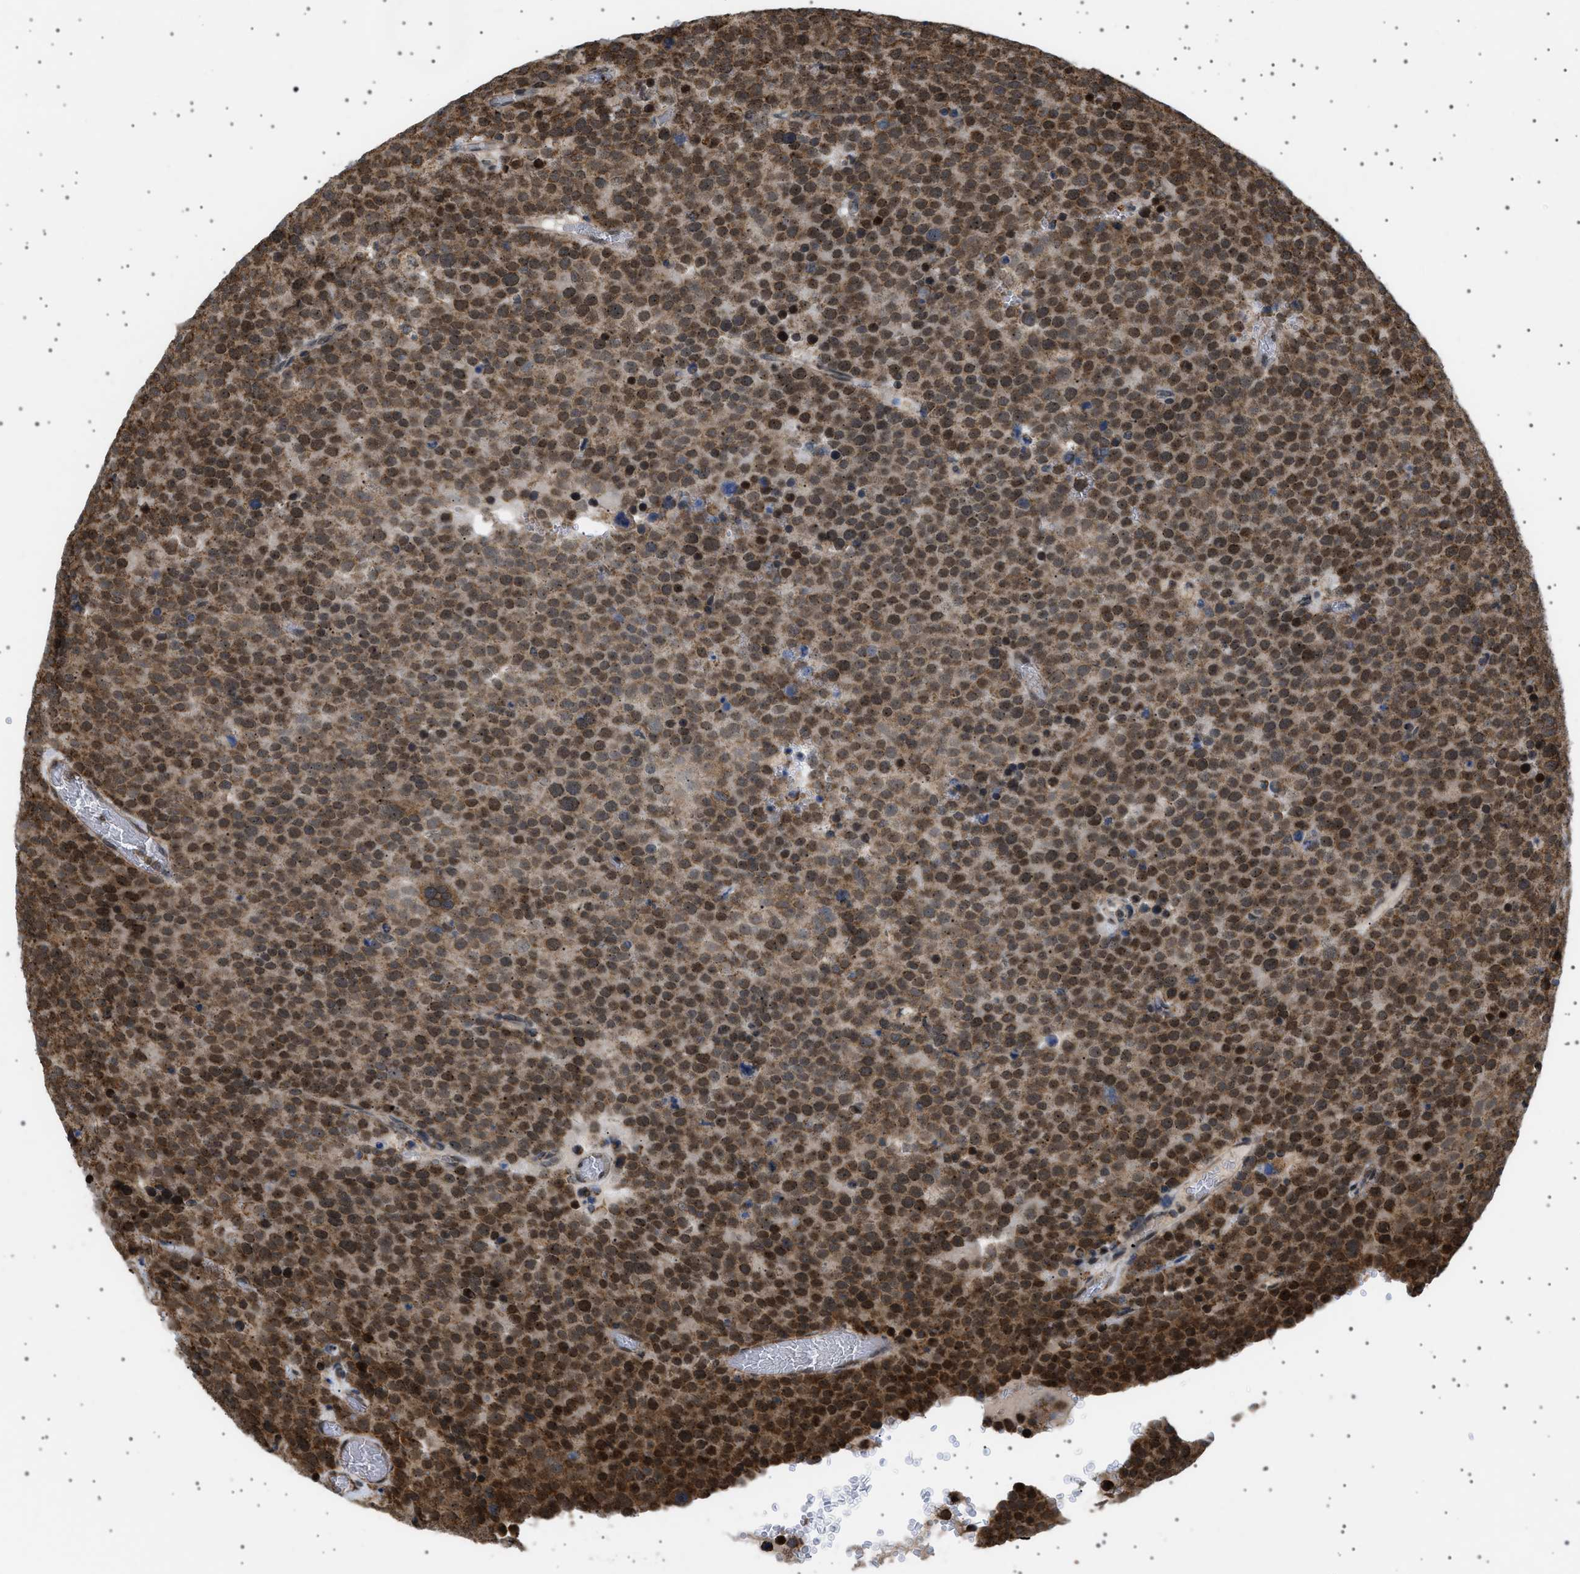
{"staining": {"intensity": "moderate", "quantity": ">75%", "location": "cytoplasmic/membranous,nuclear"}, "tissue": "testis cancer", "cell_type": "Tumor cells", "image_type": "cancer", "snomed": [{"axis": "morphology", "description": "Normal tissue, NOS"}, {"axis": "morphology", "description": "Seminoma, NOS"}, {"axis": "topography", "description": "Testis"}], "caption": "This micrograph reveals immunohistochemistry (IHC) staining of seminoma (testis), with medium moderate cytoplasmic/membranous and nuclear staining in approximately >75% of tumor cells.", "gene": "MELK", "patient": {"sex": "male", "age": 71}}